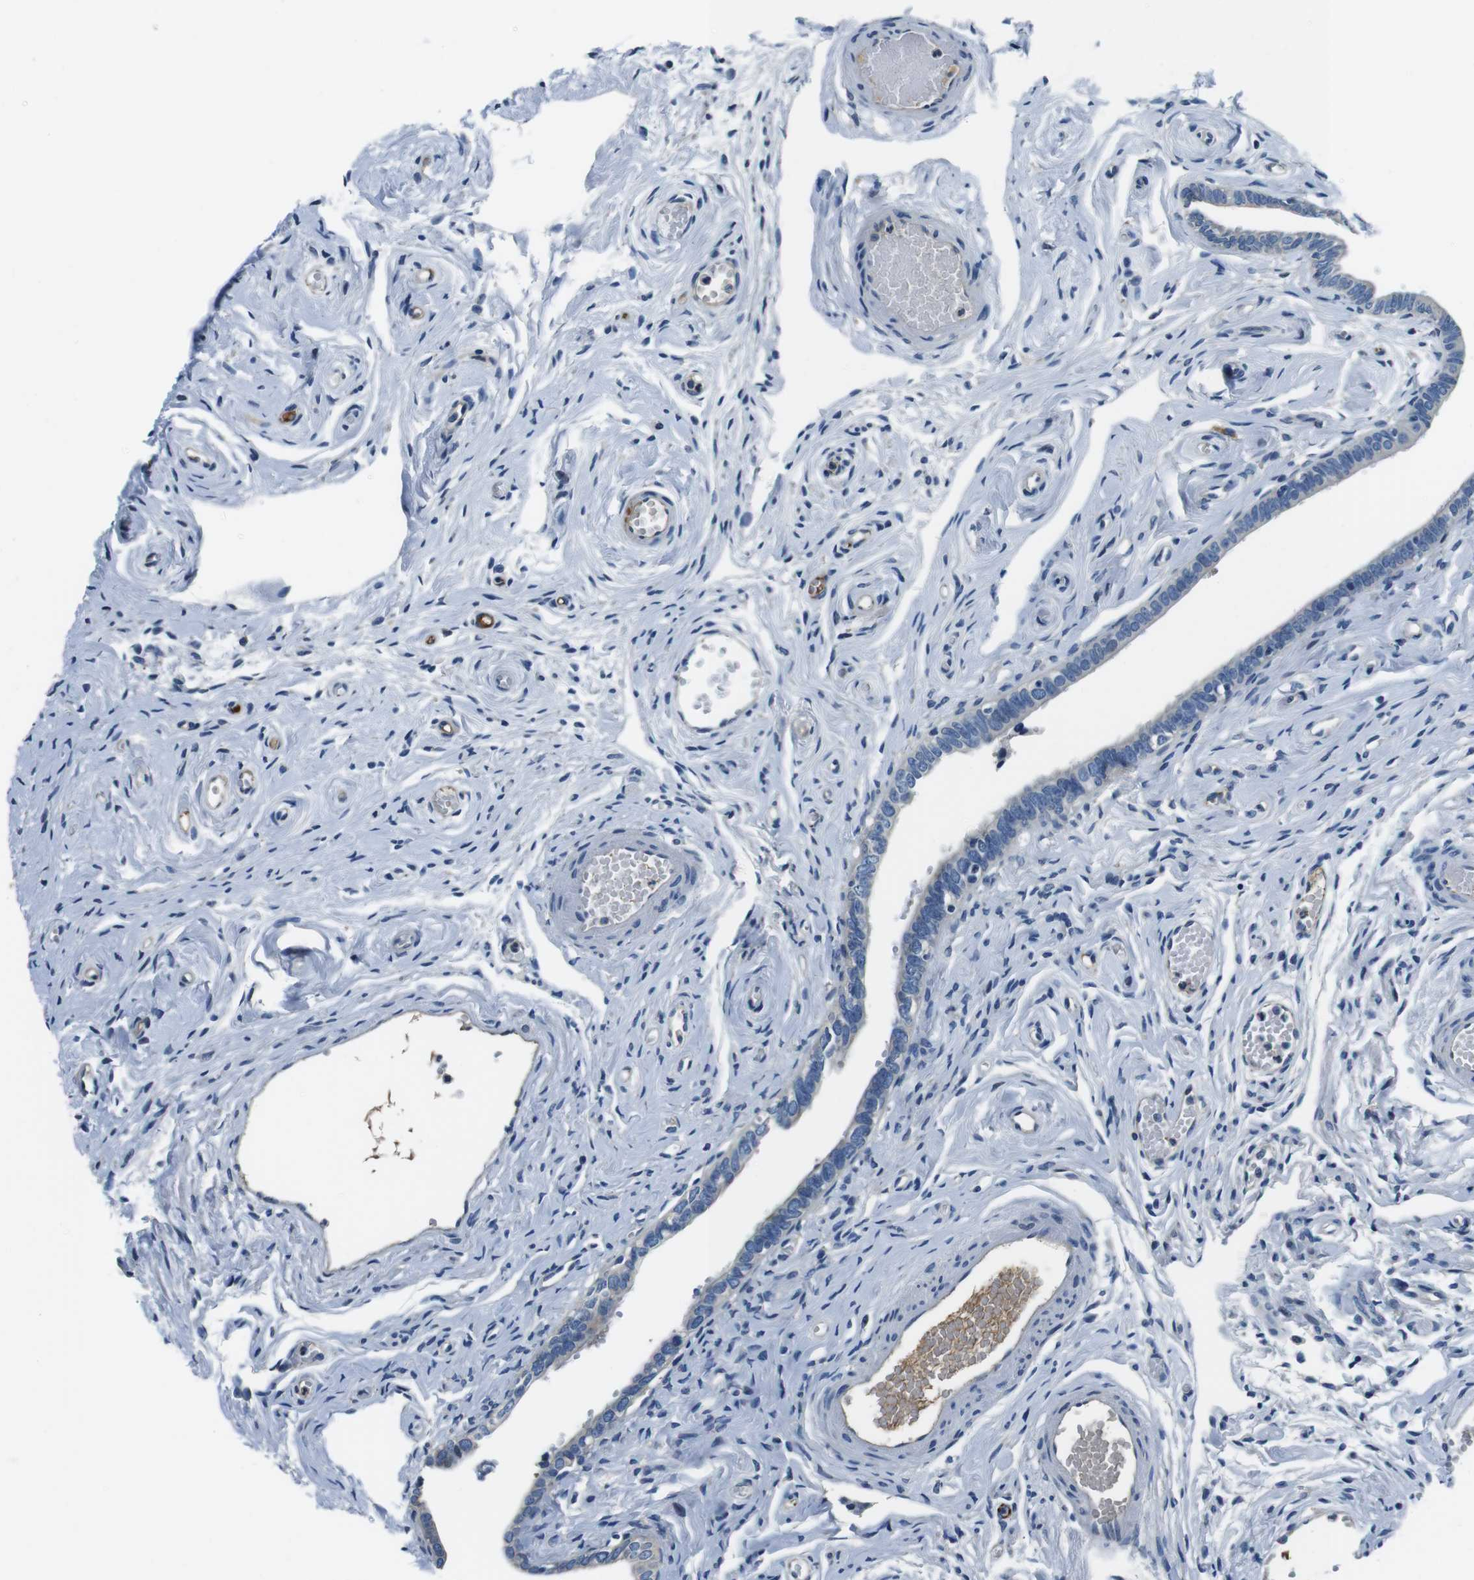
{"staining": {"intensity": "negative", "quantity": "none", "location": "none"}, "tissue": "fallopian tube", "cell_type": "Glandular cells", "image_type": "normal", "snomed": [{"axis": "morphology", "description": "Normal tissue, NOS"}, {"axis": "topography", "description": "Fallopian tube"}], "caption": "Human fallopian tube stained for a protein using IHC demonstrates no positivity in glandular cells.", "gene": "KCNJ5", "patient": {"sex": "female", "age": 71}}